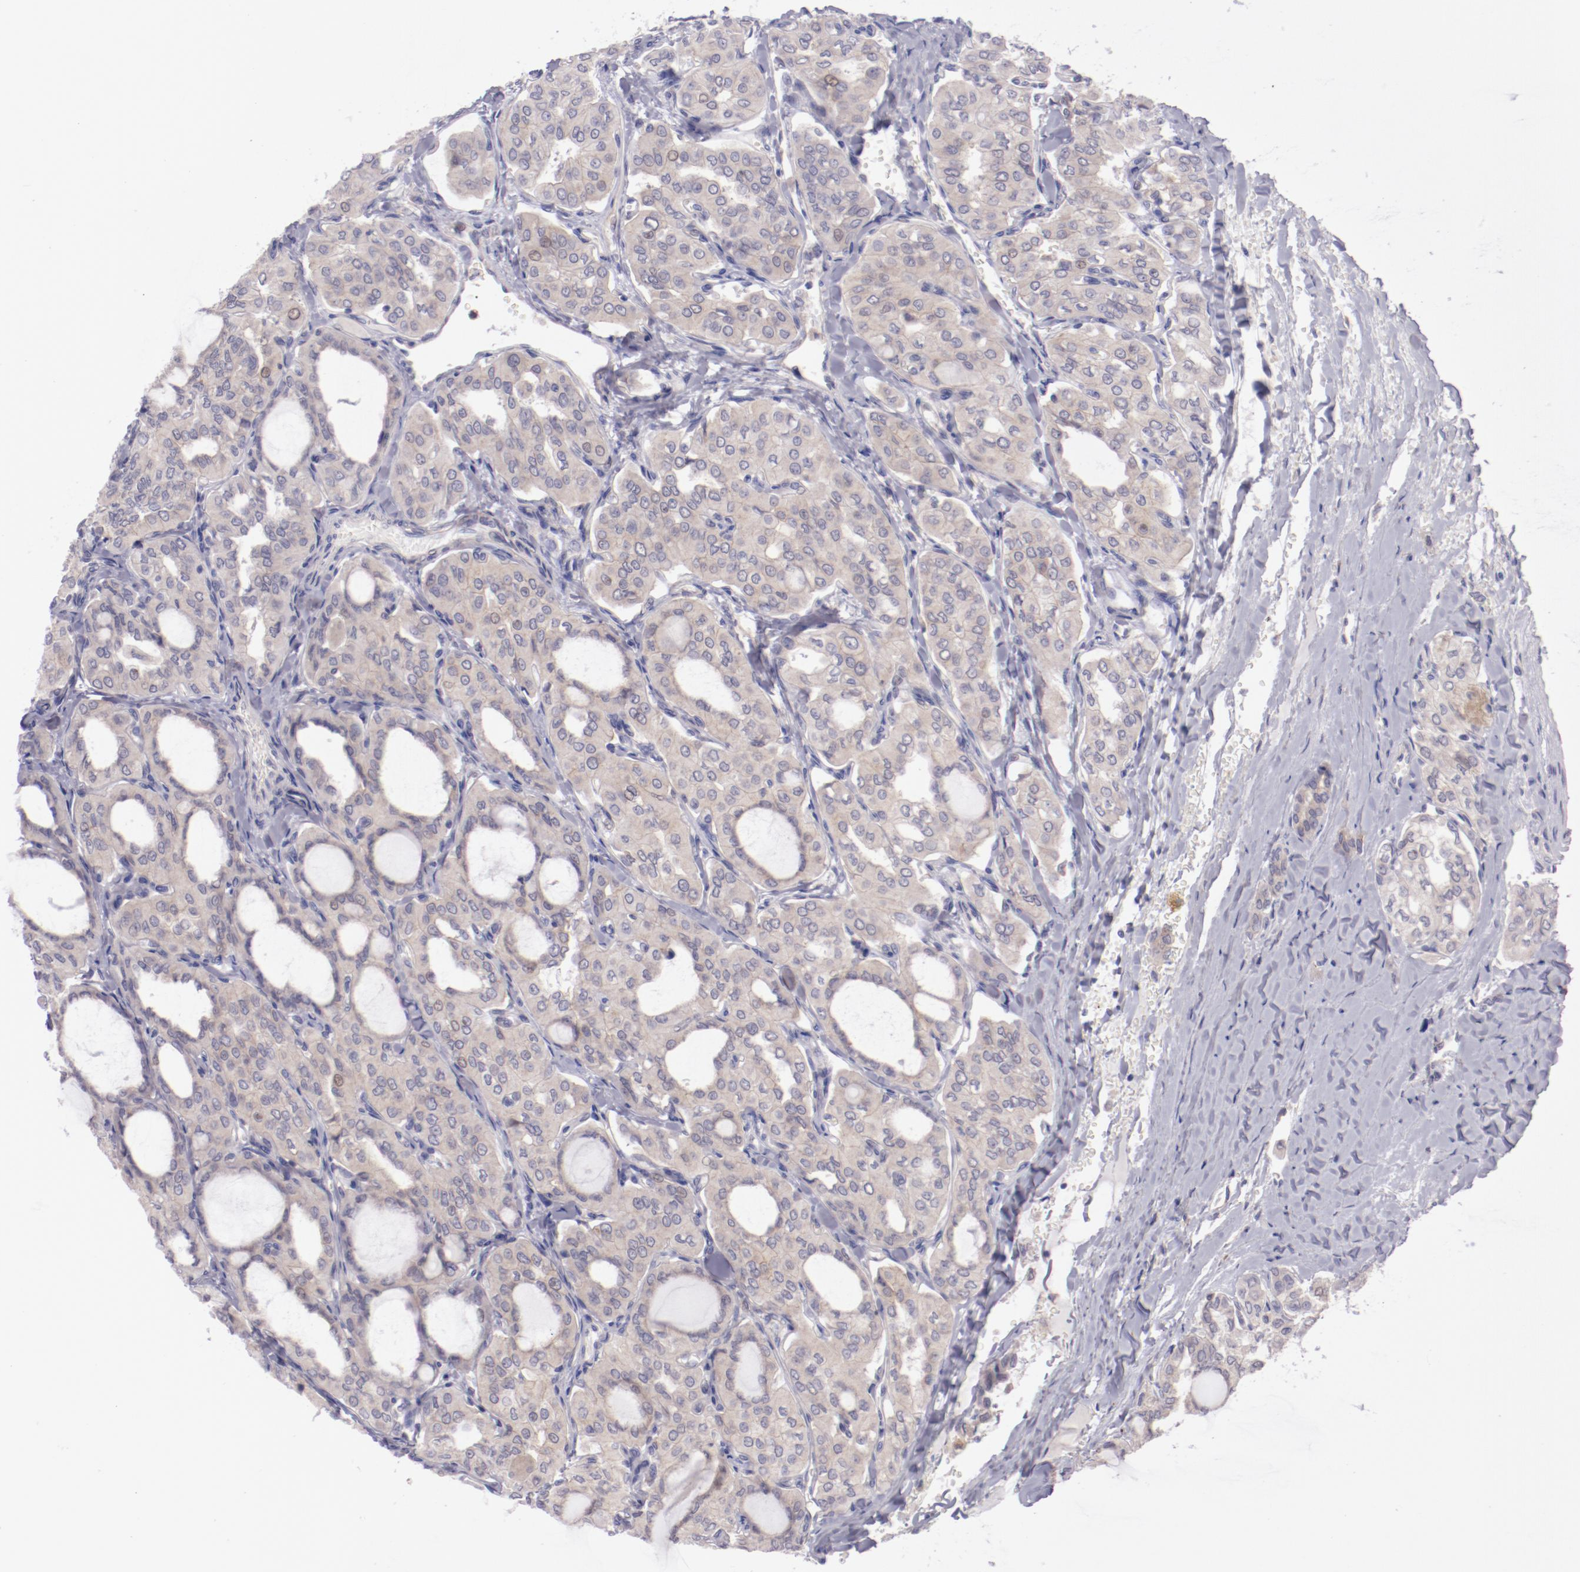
{"staining": {"intensity": "weak", "quantity": ">75%", "location": "cytoplasmic/membranous"}, "tissue": "thyroid cancer", "cell_type": "Tumor cells", "image_type": "cancer", "snomed": [{"axis": "morphology", "description": "Papillary adenocarcinoma, NOS"}, {"axis": "topography", "description": "Thyroid gland"}], "caption": "Weak cytoplasmic/membranous expression is seen in about >75% of tumor cells in thyroid cancer (papillary adenocarcinoma). Using DAB (brown) and hematoxylin (blue) stains, captured at high magnification using brightfield microscopy.", "gene": "TRAF3", "patient": {"sex": "male", "age": 20}}